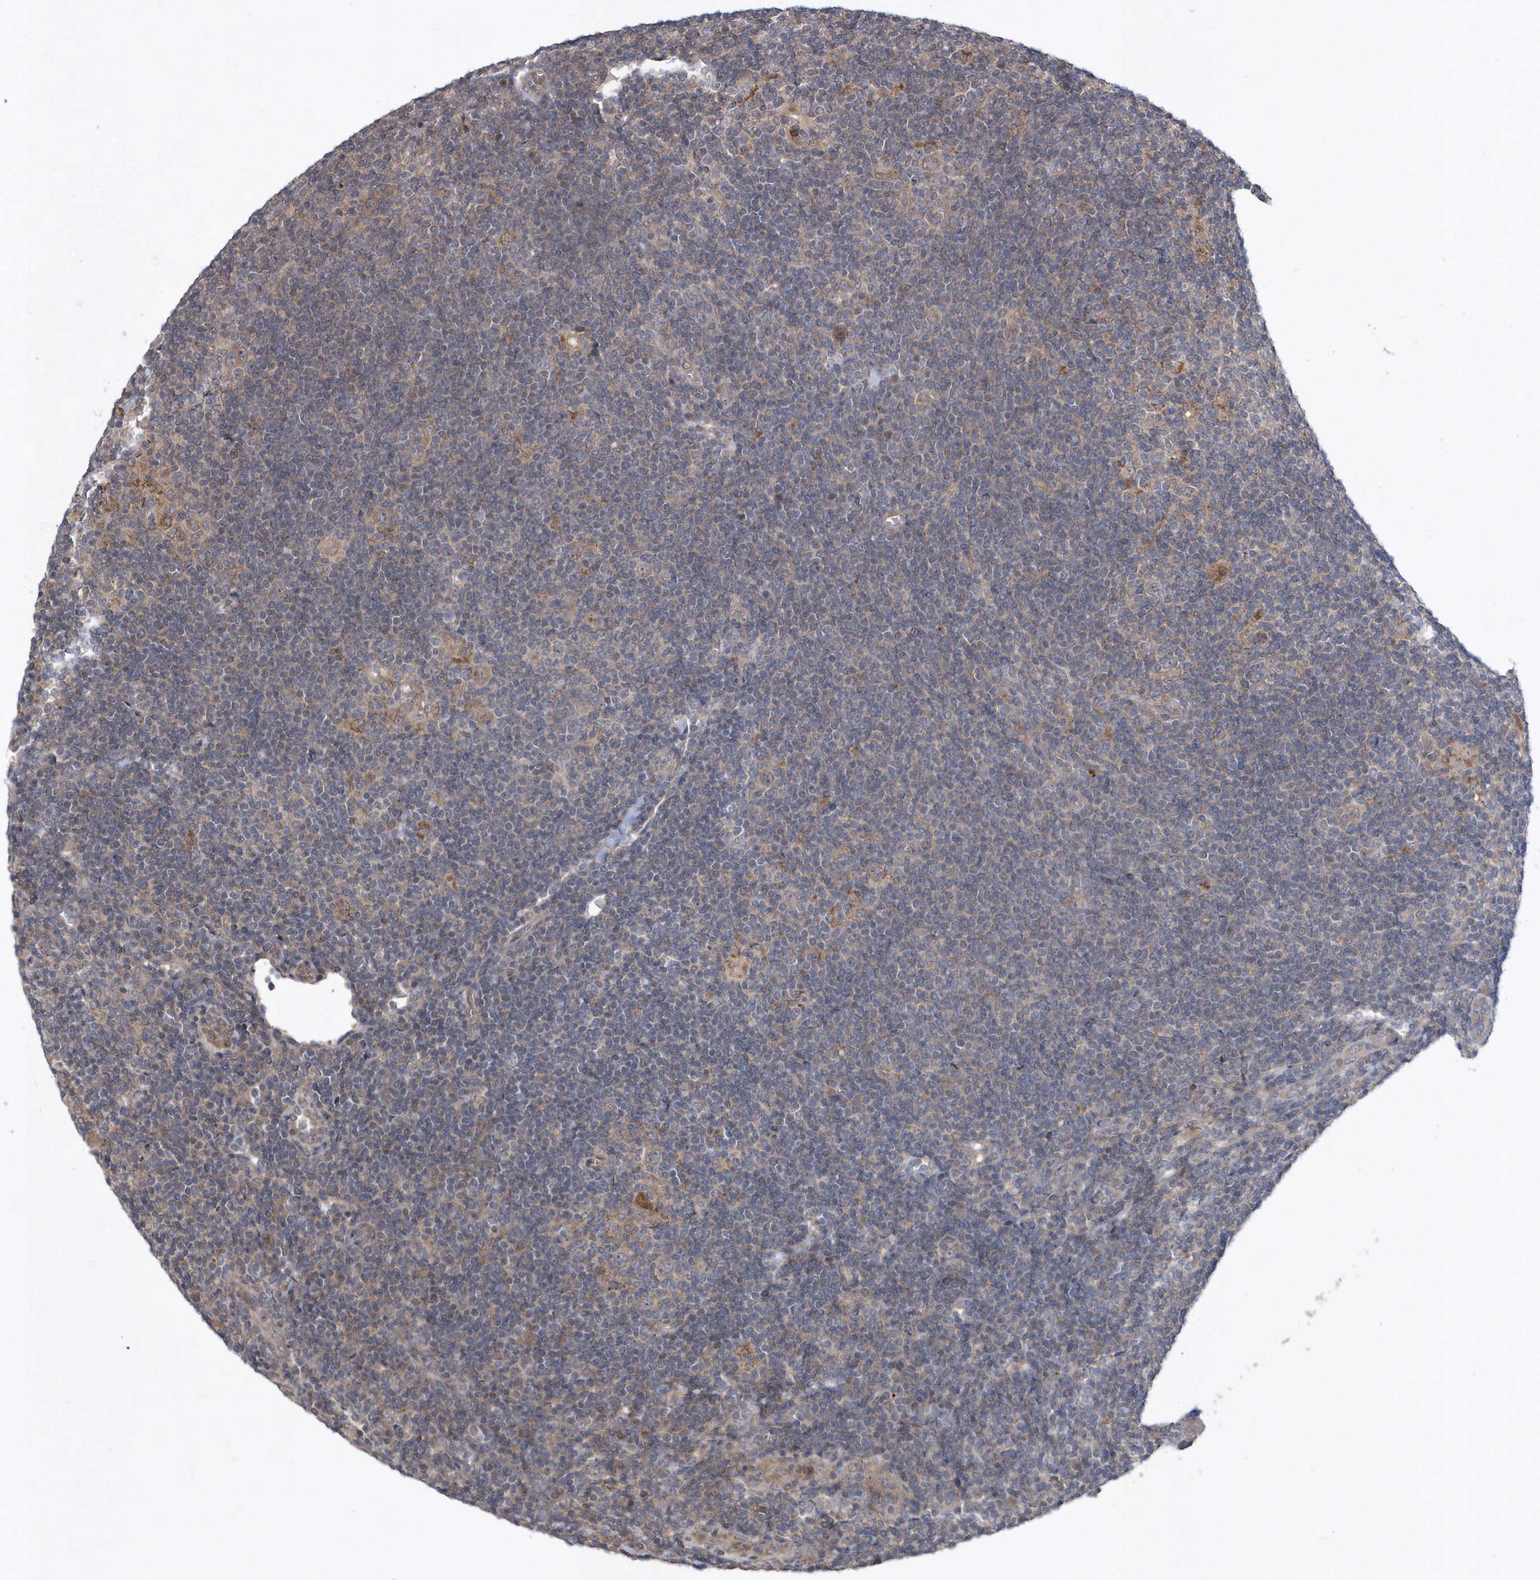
{"staining": {"intensity": "weak", "quantity": "<25%", "location": "cytoplasmic/membranous"}, "tissue": "lymphoma", "cell_type": "Tumor cells", "image_type": "cancer", "snomed": [{"axis": "morphology", "description": "Hodgkin's disease, NOS"}, {"axis": "topography", "description": "Lymph node"}], "caption": "A high-resolution micrograph shows immunohistochemistry staining of lymphoma, which shows no significant positivity in tumor cells.", "gene": "HMGCS1", "patient": {"sex": "female", "age": 57}}